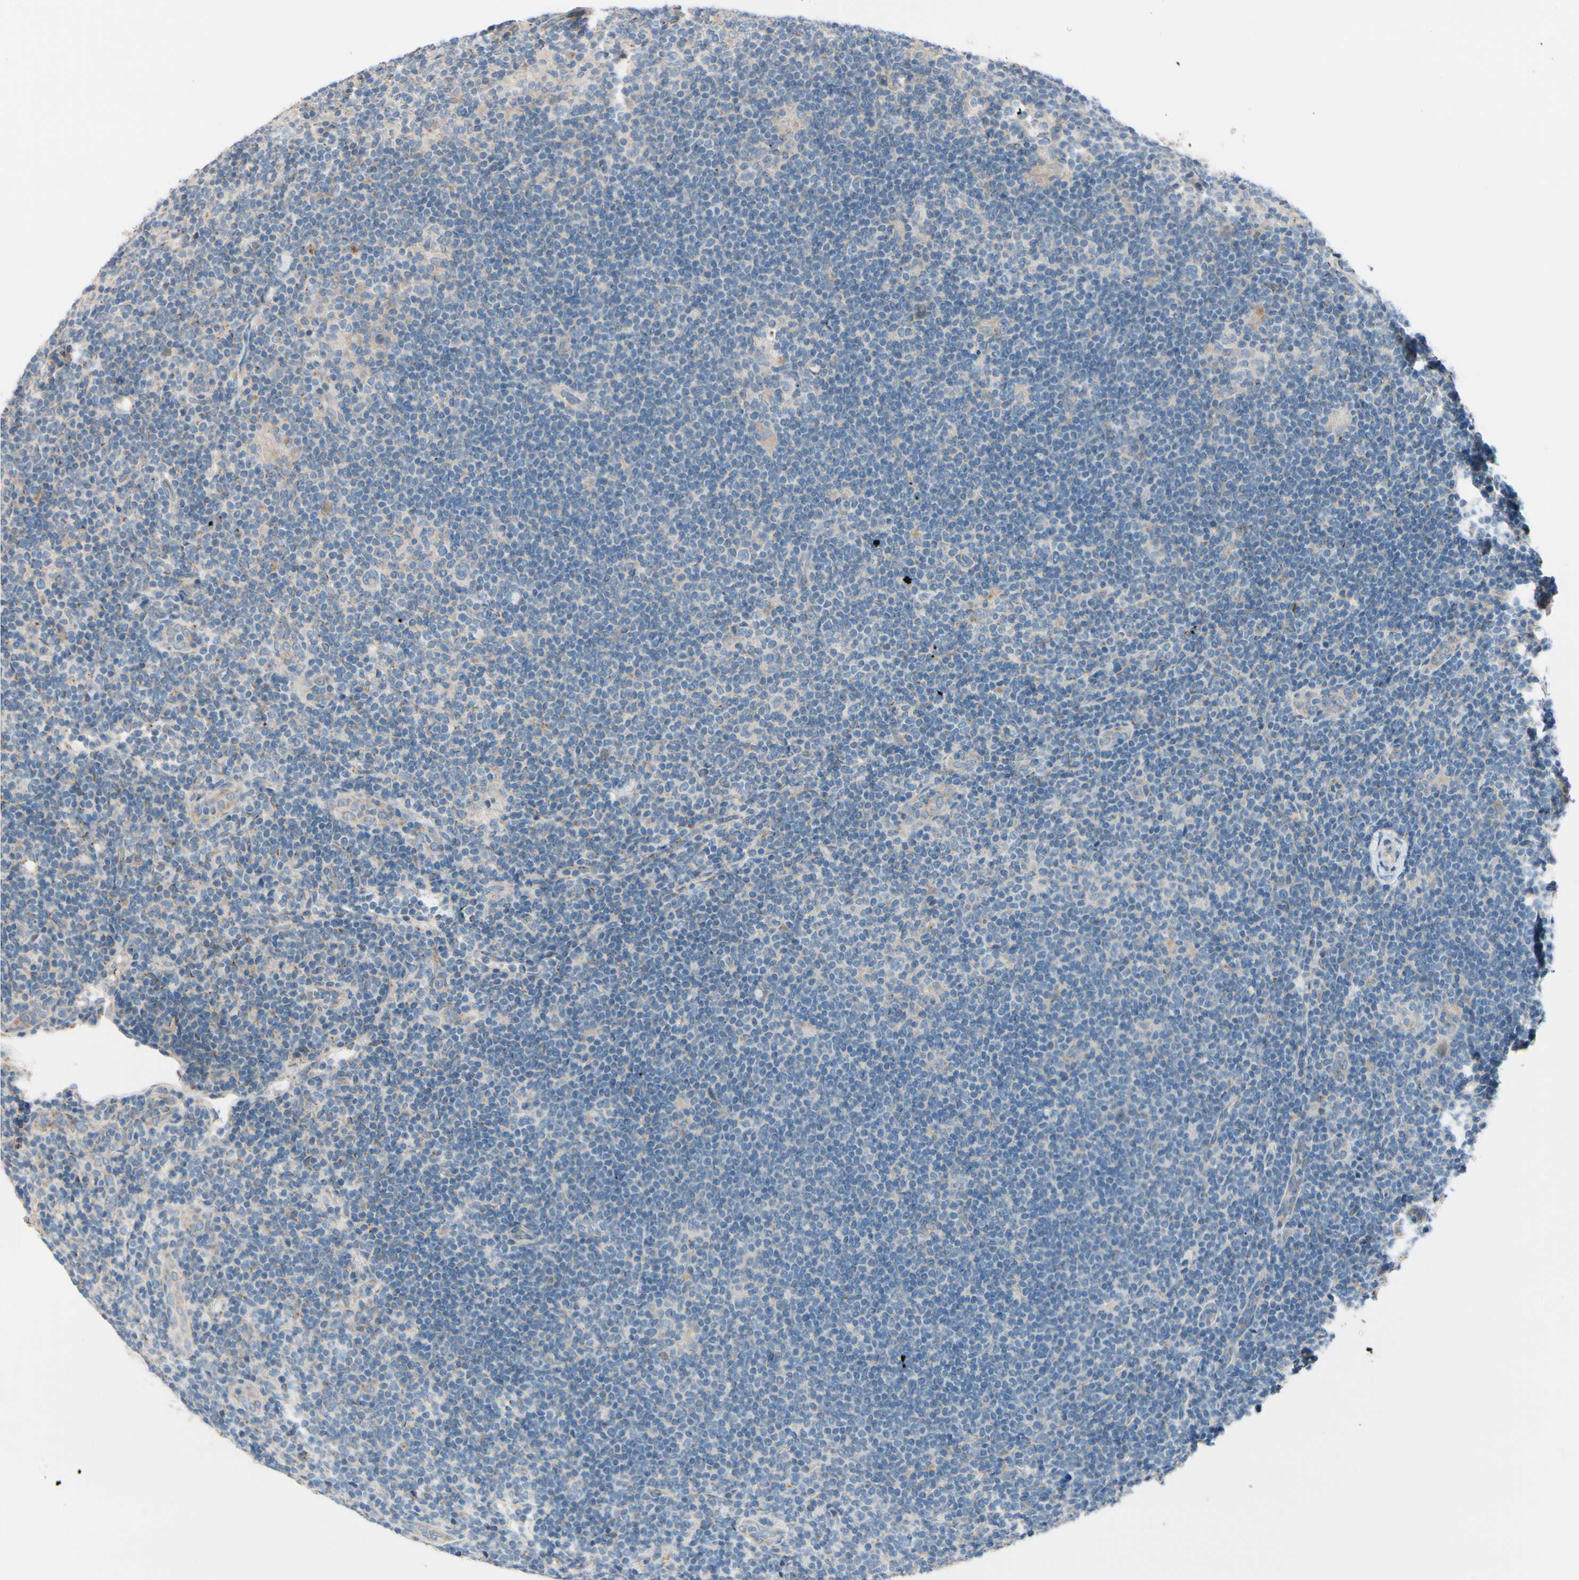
{"staining": {"intensity": "weak", "quantity": ">75%", "location": "cytoplasmic/membranous"}, "tissue": "lymphoma", "cell_type": "Tumor cells", "image_type": "cancer", "snomed": [{"axis": "morphology", "description": "Hodgkin's disease, NOS"}, {"axis": "topography", "description": "Lymph node"}], "caption": "Immunohistochemistry (IHC) histopathology image of neoplastic tissue: human Hodgkin's disease stained using immunohistochemistry exhibits low levels of weak protein expression localized specifically in the cytoplasmic/membranous of tumor cells, appearing as a cytoplasmic/membranous brown color.", "gene": "EPHA3", "patient": {"sex": "female", "age": 57}}